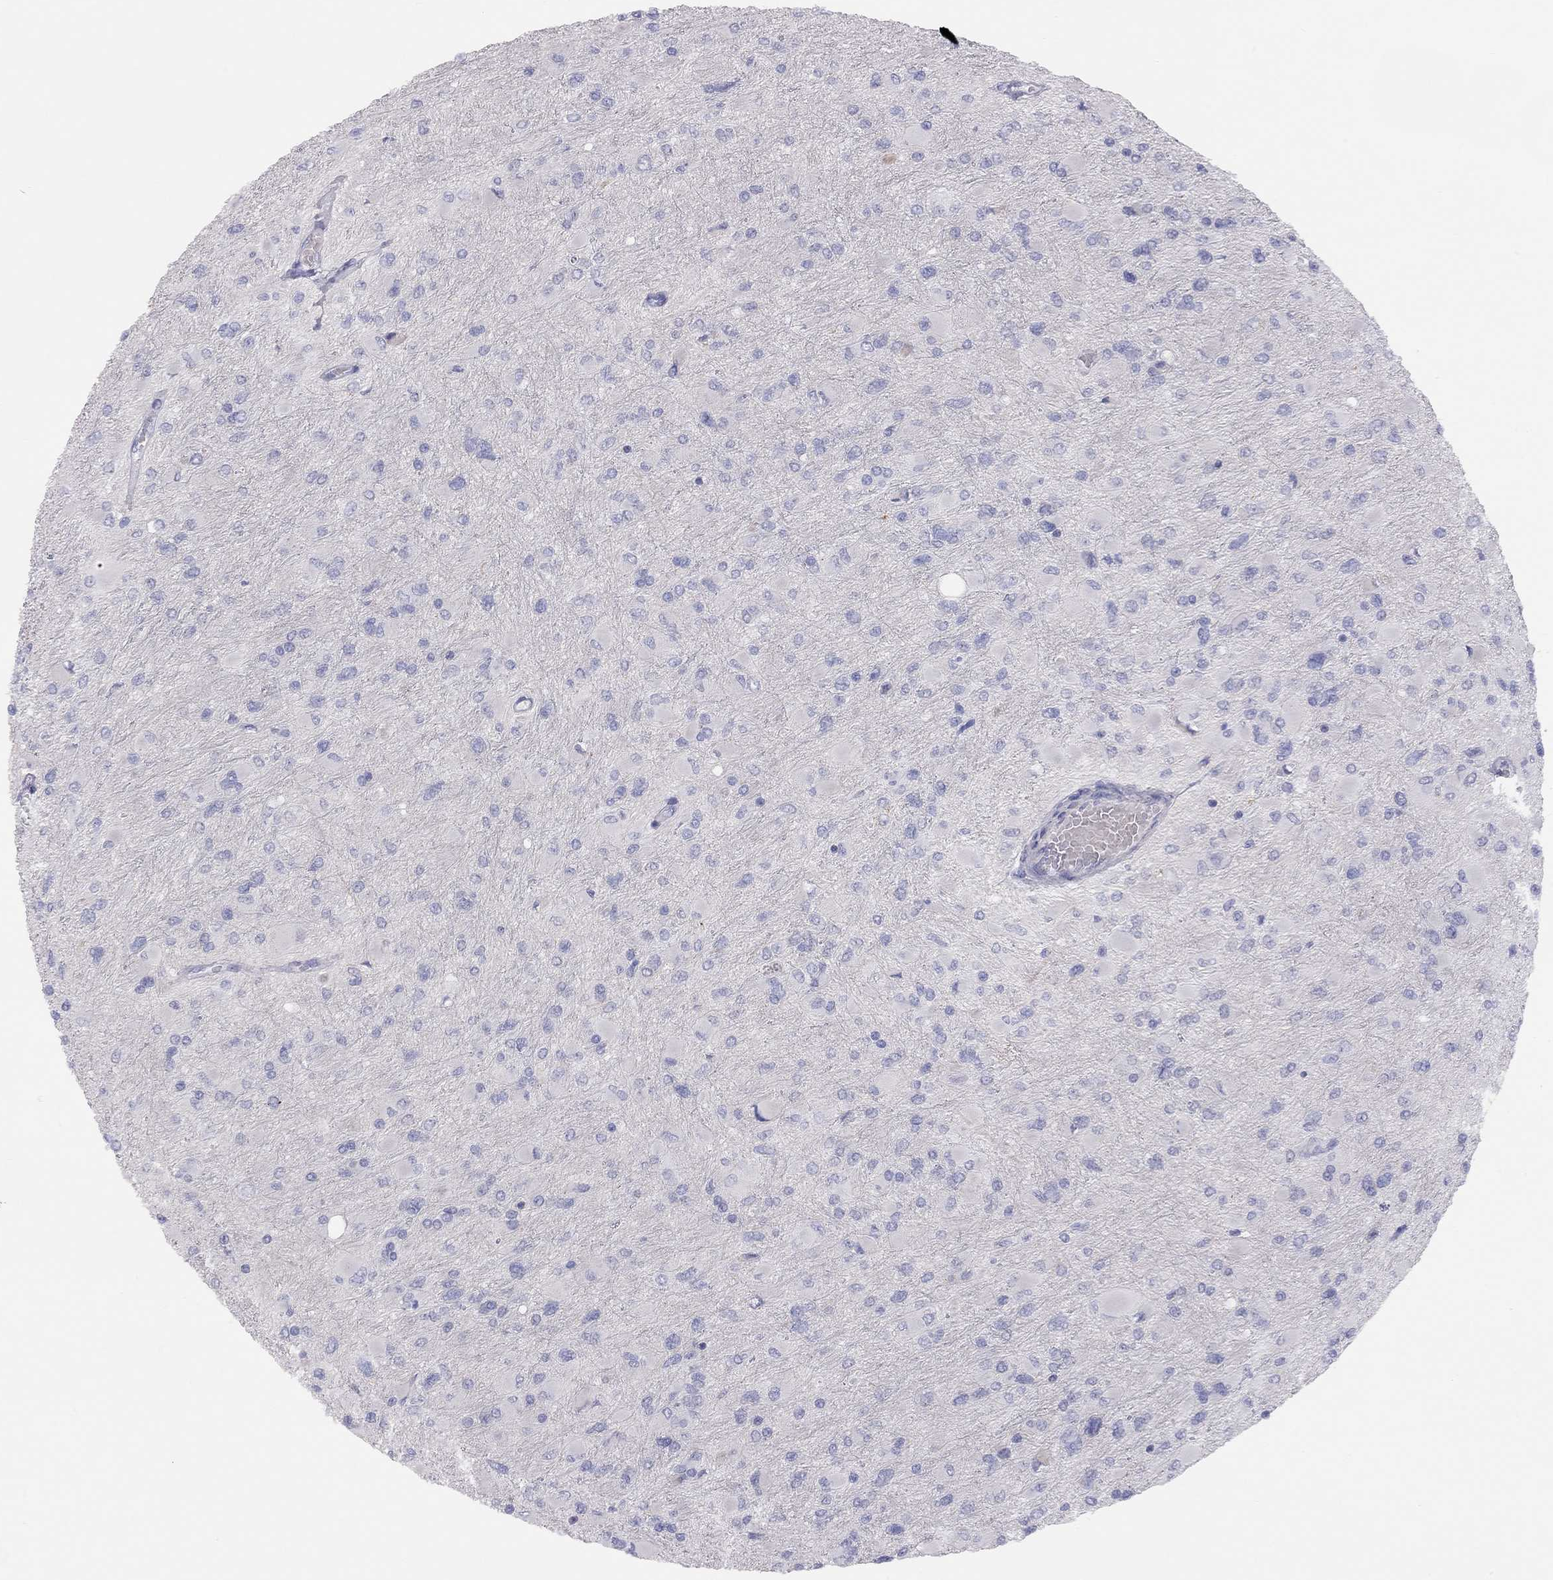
{"staining": {"intensity": "negative", "quantity": "none", "location": "none"}, "tissue": "glioma", "cell_type": "Tumor cells", "image_type": "cancer", "snomed": [{"axis": "morphology", "description": "Glioma, malignant, High grade"}, {"axis": "topography", "description": "Cerebral cortex"}], "caption": "DAB (3,3'-diaminobenzidine) immunohistochemical staining of glioma displays no significant expression in tumor cells.", "gene": "ADCYAP1", "patient": {"sex": "female", "age": 36}}